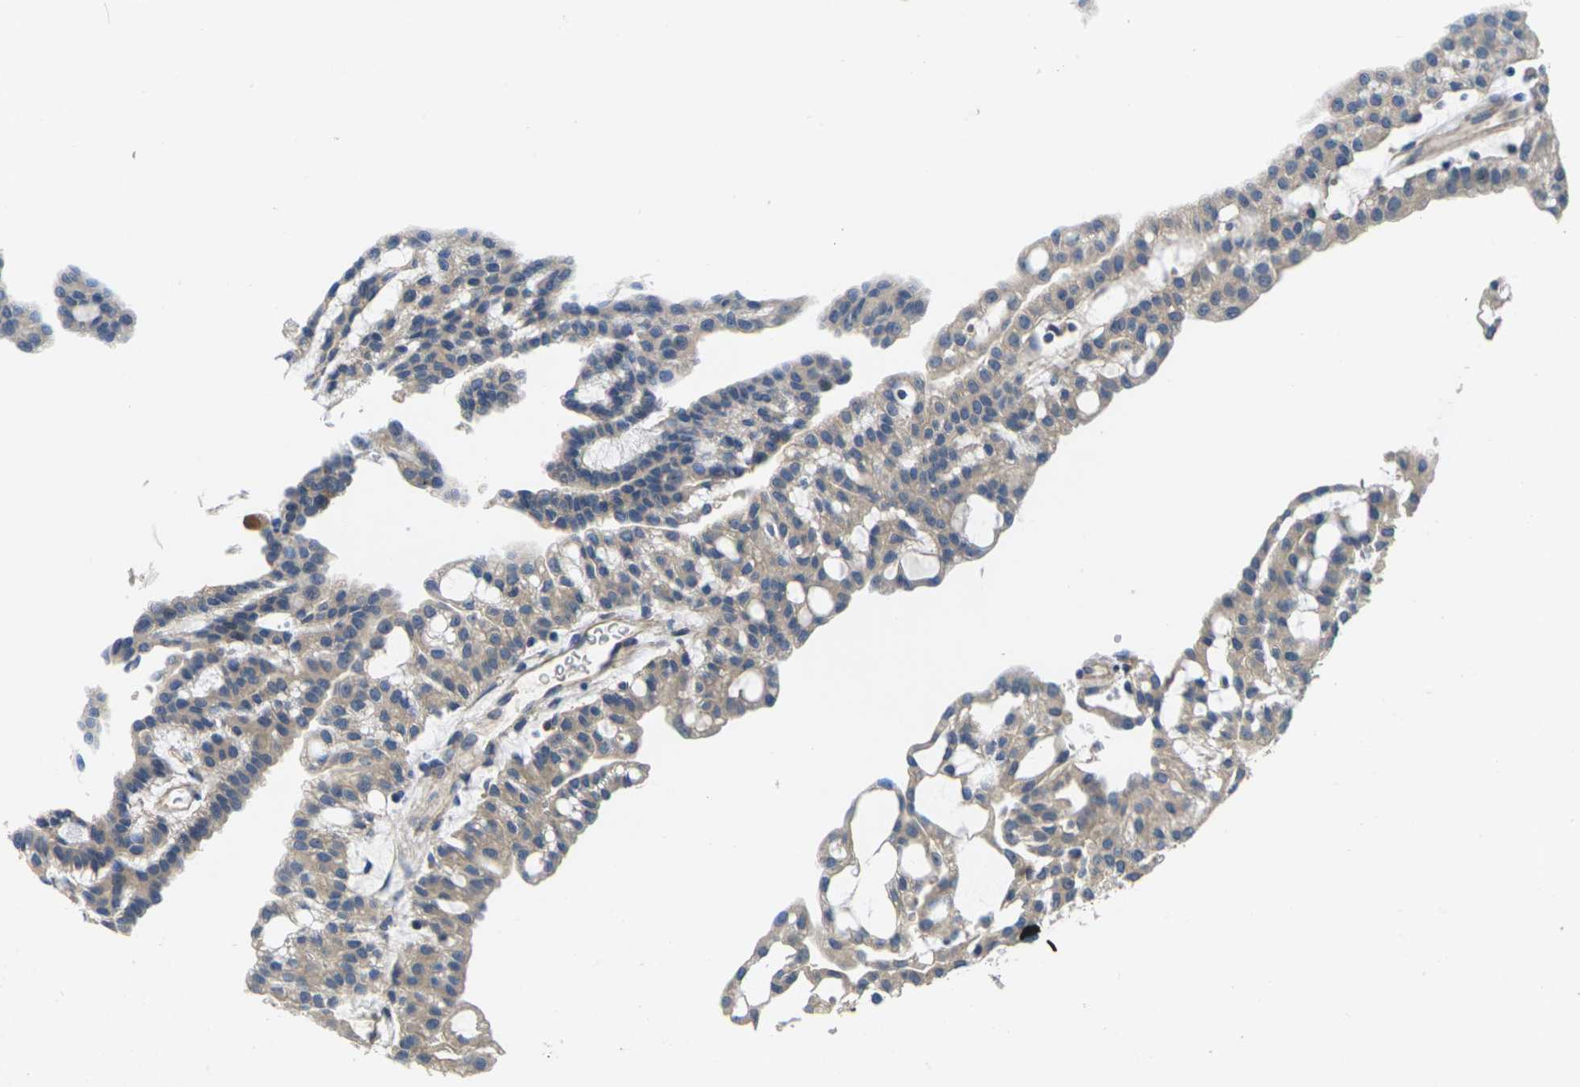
{"staining": {"intensity": "negative", "quantity": "none", "location": "none"}, "tissue": "renal cancer", "cell_type": "Tumor cells", "image_type": "cancer", "snomed": [{"axis": "morphology", "description": "Adenocarcinoma, NOS"}, {"axis": "topography", "description": "Kidney"}], "caption": "Micrograph shows no significant protein expression in tumor cells of adenocarcinoma (renal).", "gene": "PLCE1", "patient": {"sex": "male", "age": 63}}